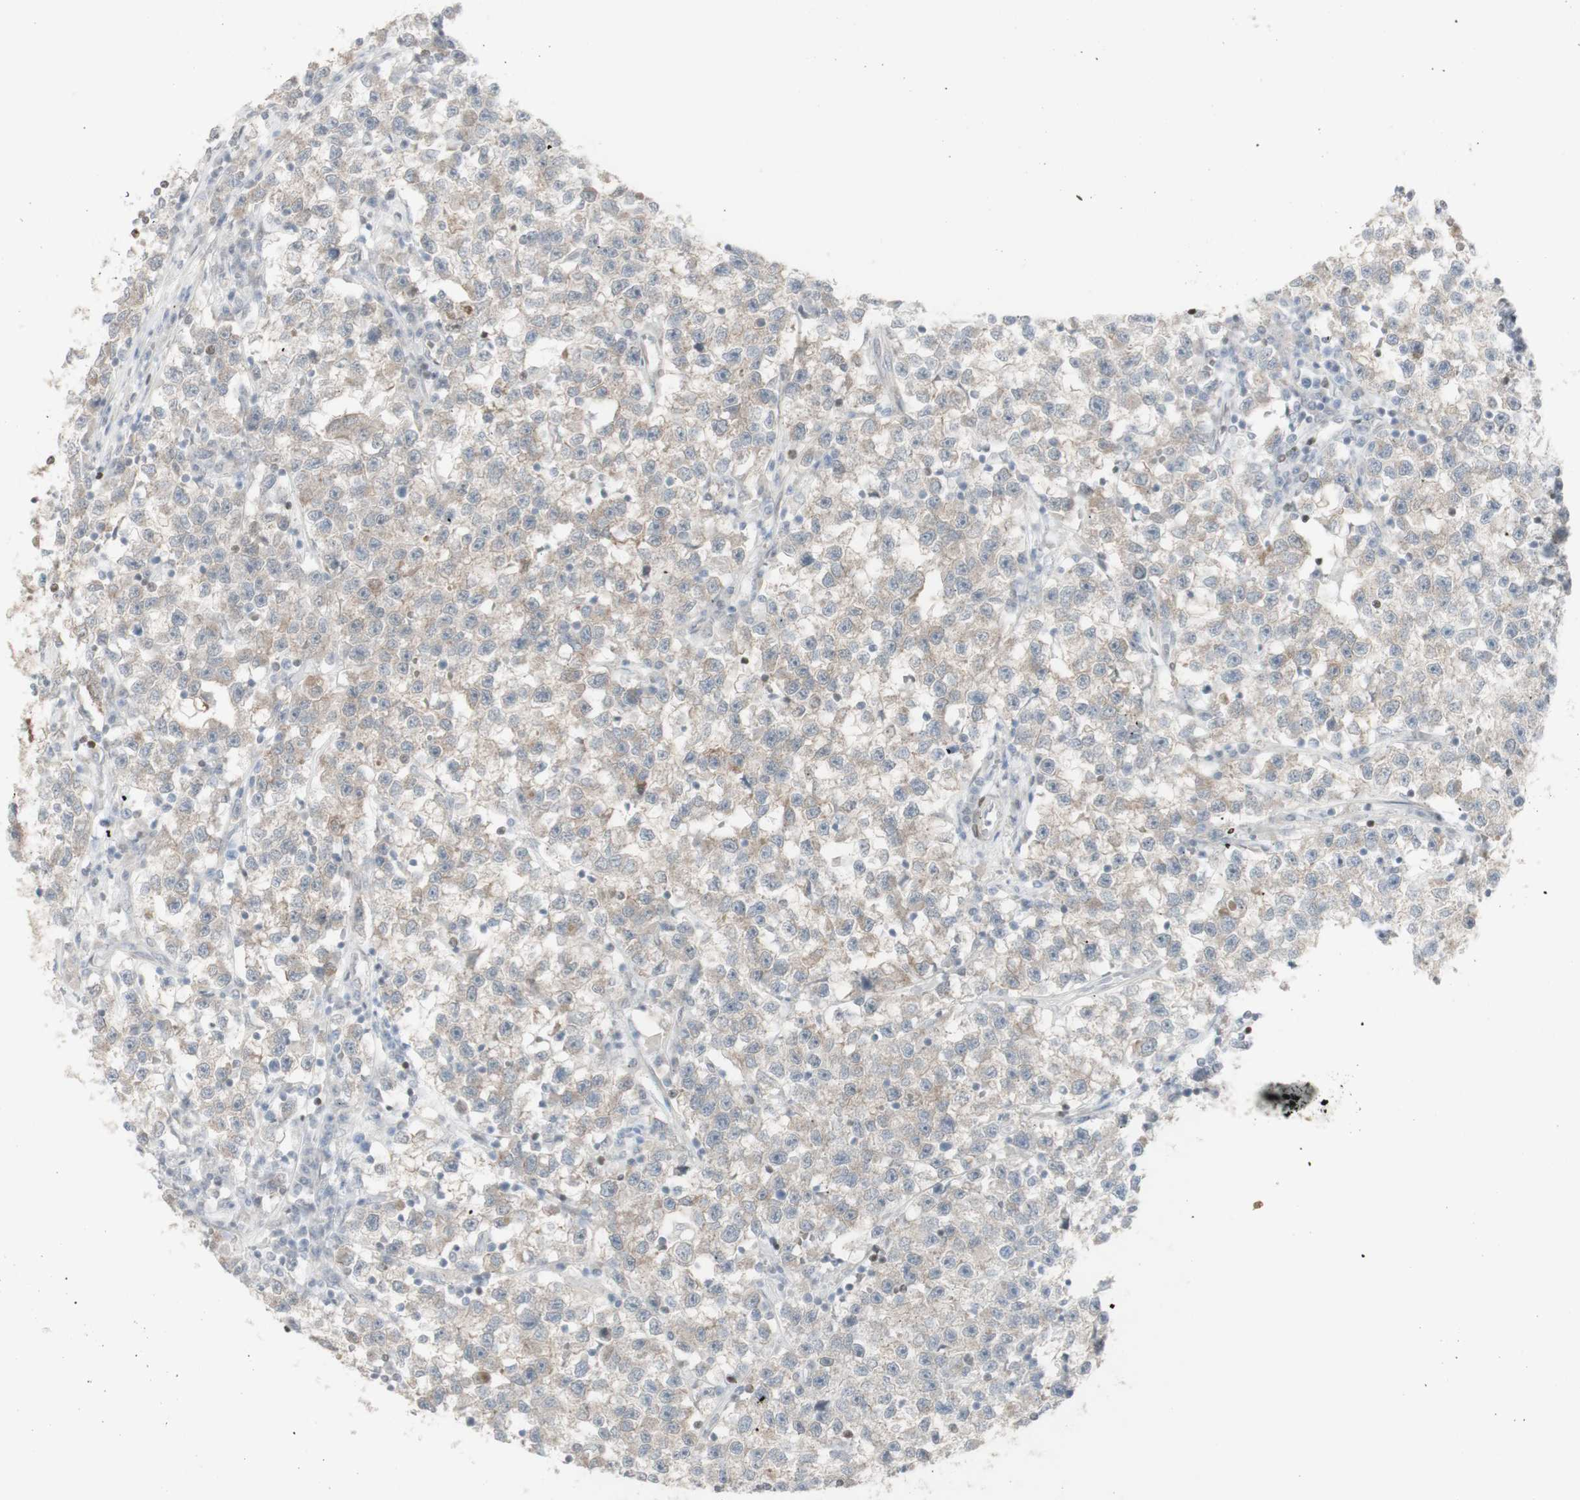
{"staining": {"intensity": "weak", "quantity": "25%-75%", "location": "cytoplasmic/membranous"}, "tissue": "testis cancer", "cell_type": "Tumor cells", "image_type": "cancer", "snomed": [{"axis": "morphology", "description": "Seminoma, NOS"}, {"axis": "topography", "description": "Testis"}], "caption": "Testis seminoma stained for a protein displays weak cytoplasmic/membranous positivity in tumor cells.", "gene": "C1orf116", "patient": {"sex": "male", "age": 22}}